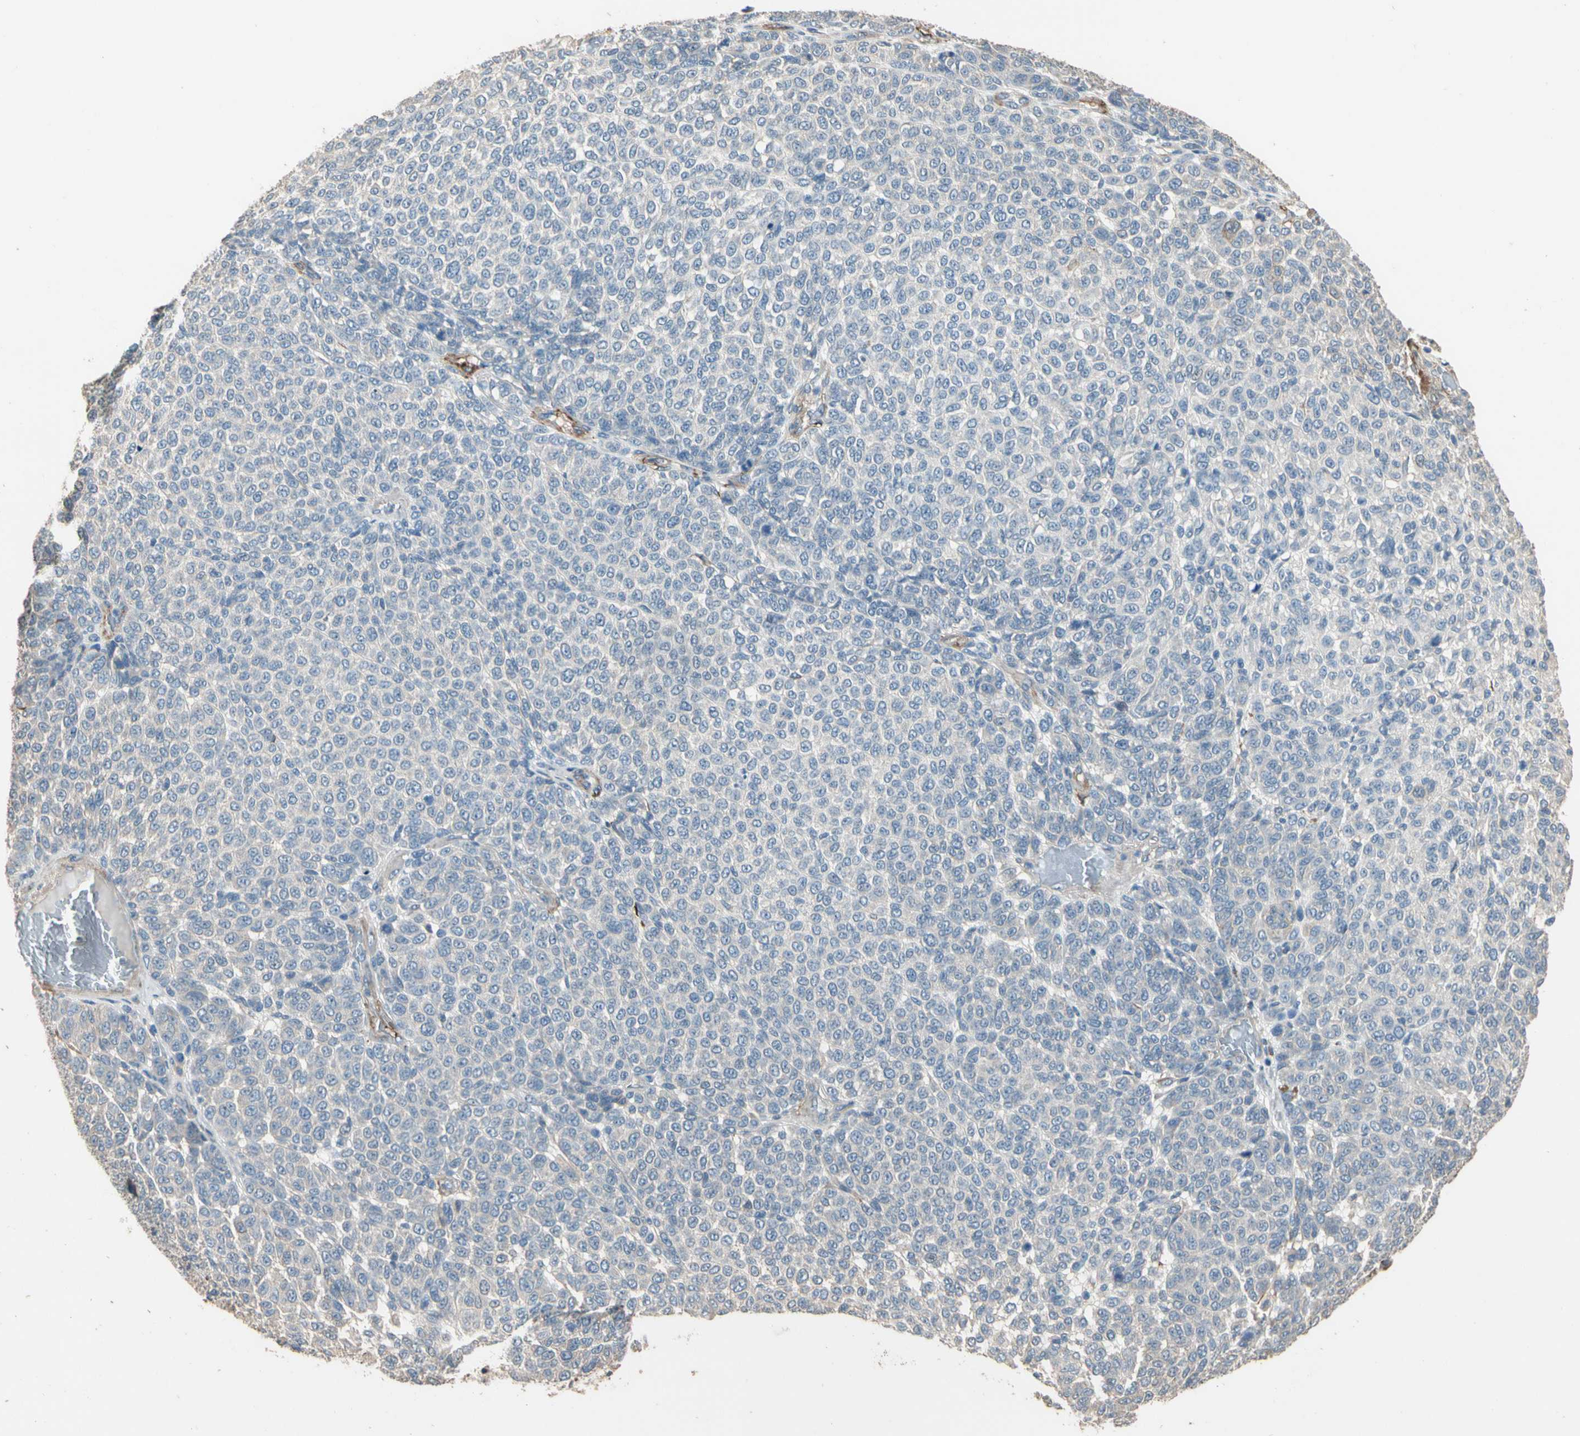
{"staining": {"intensity": "negative", "quantity": "none", "location": "none"}, "tissue": "melanoma", "cell_type": "Tumor cells", "image_type": "cancer", "snomed": [{"axis": "morphology", "description": "Malignant melanoma, NOS"}, {"axis": "topography", "description": "Skin"}], "caption": "Malignant melanoma stained for a protein using immunohistochemistry shows no staining tumor cells.", "gene": "SUSD2", "patient": {"sex": "male", "age": 59}}